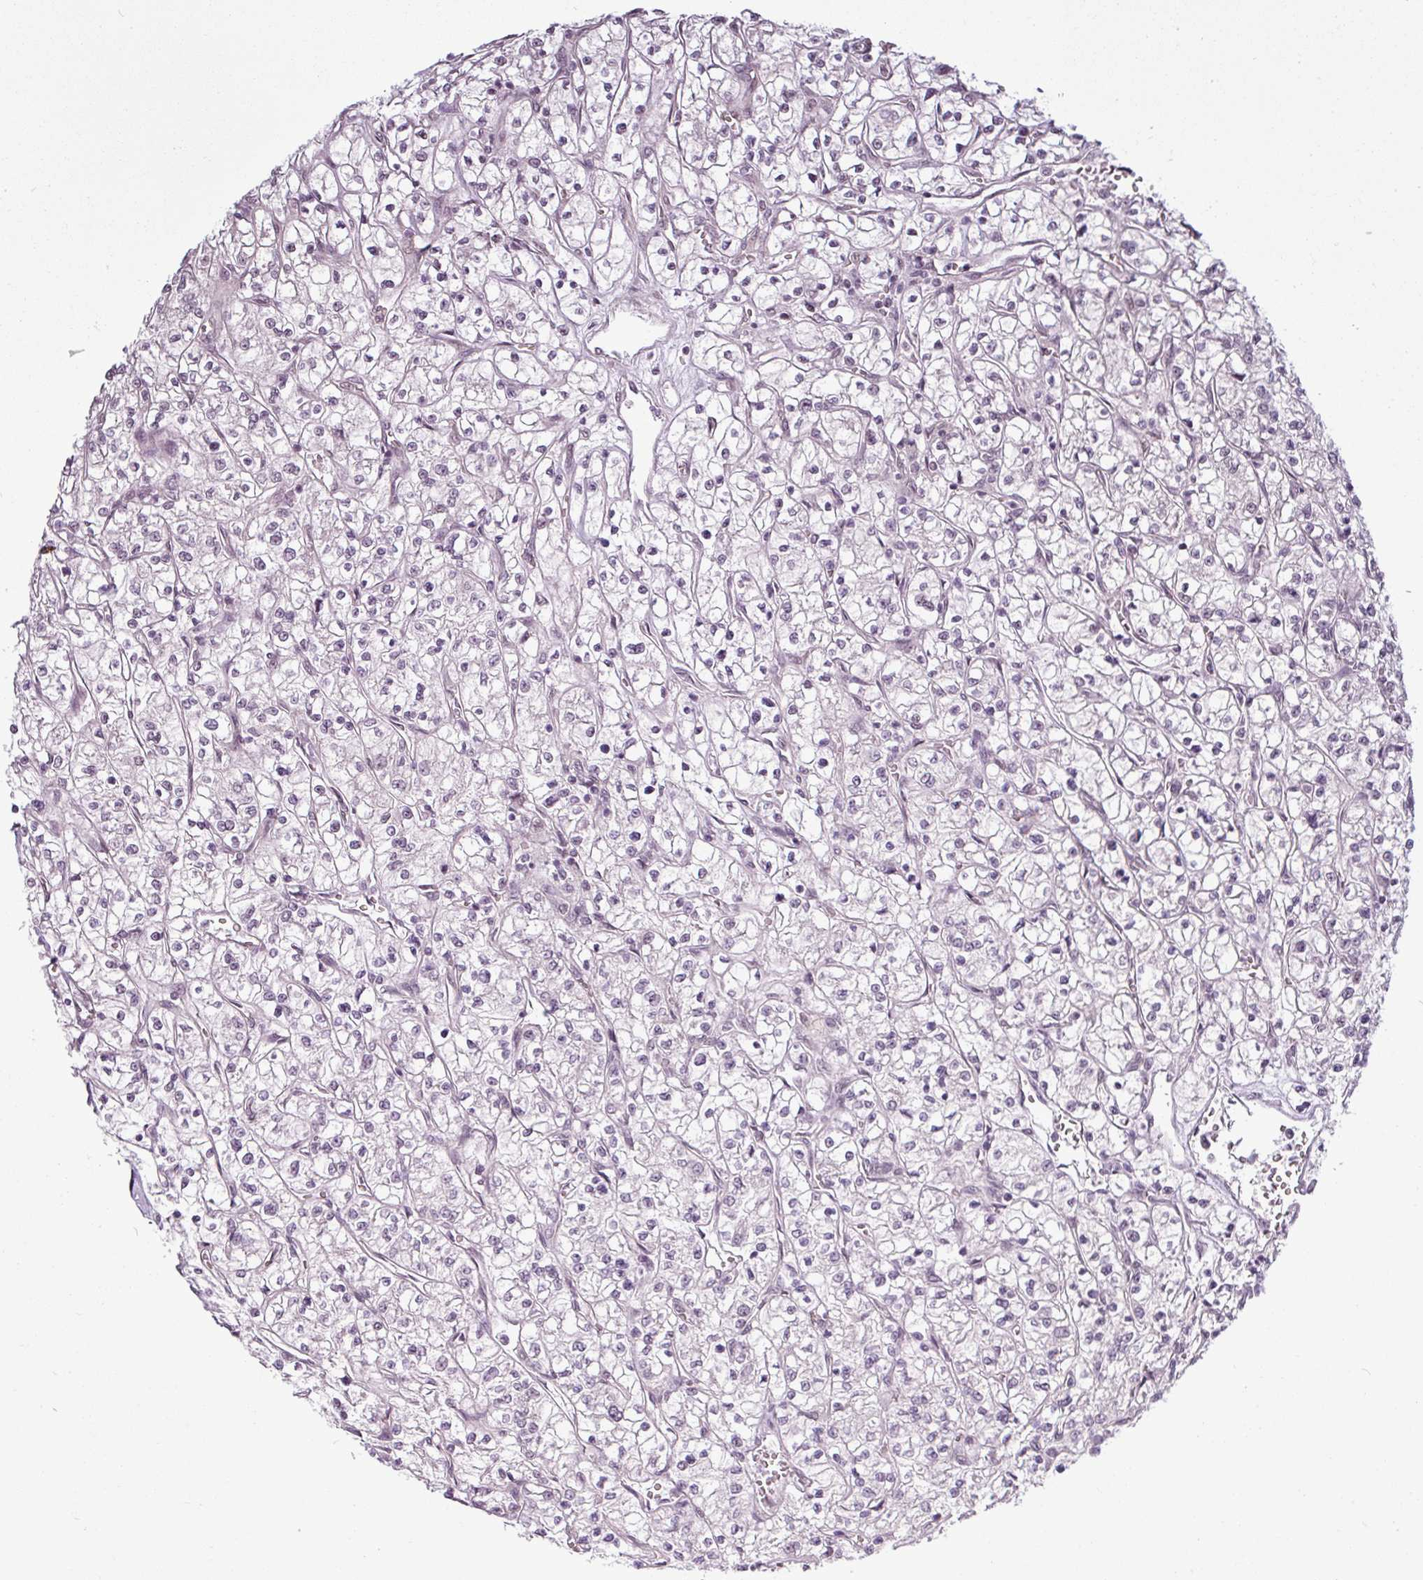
{"staining": {"intensity": "negative", "quantity": "none", "location": "none"}, "tissue": "renal cancer", "cell_type": "Tumor cells", "image_type": "cancer", "snomed": [{"axis": "morphology", "description": "Adenocarcinoma, NOS"}, {"axis": "topography", "description": "Kidney"}], "caption": "This is an immunohistochemistry (IHC) histopathology image of renal cancer. There is no staining in tumor cells.", "gene": "GPT2", "patient": {"sex": "female", "age": 64}}